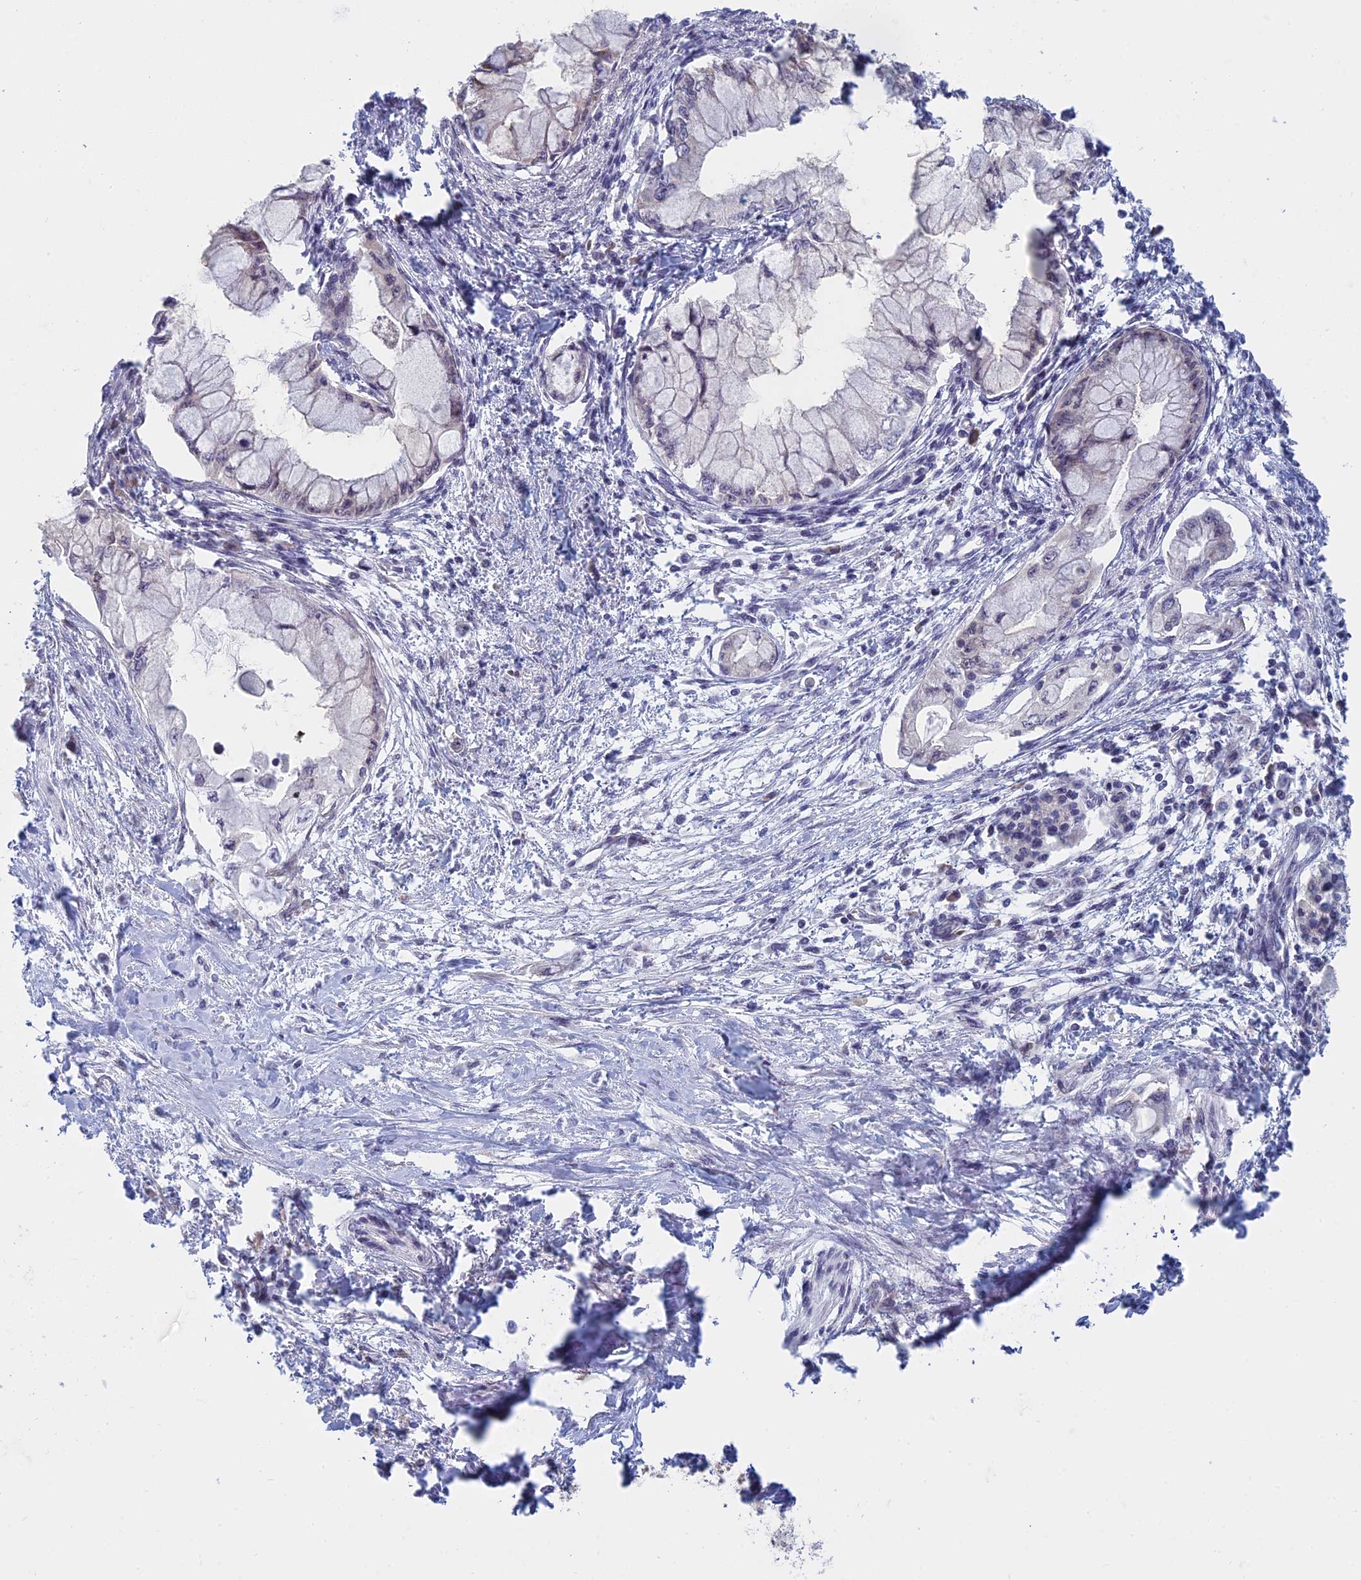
{"staining": {"intensity": "negative", "quantity": "none", "location": "none"}, "tissue": "pancreatic cancer", "cell_type": "Tumor cells", "image_type": "cancer", "snomed": [{"axis": "morphology", "description": "Adenocarcinoma, NOS"}, {"axis": "topography", "description": "Pancreas"}], "caption": "An image of adenocarcinoma (pancreatic) stained for a protein shows no brown staining in tumor cells.", "gene": "RPS19BP1", "patient": {"sex": "male", "age": 48}}